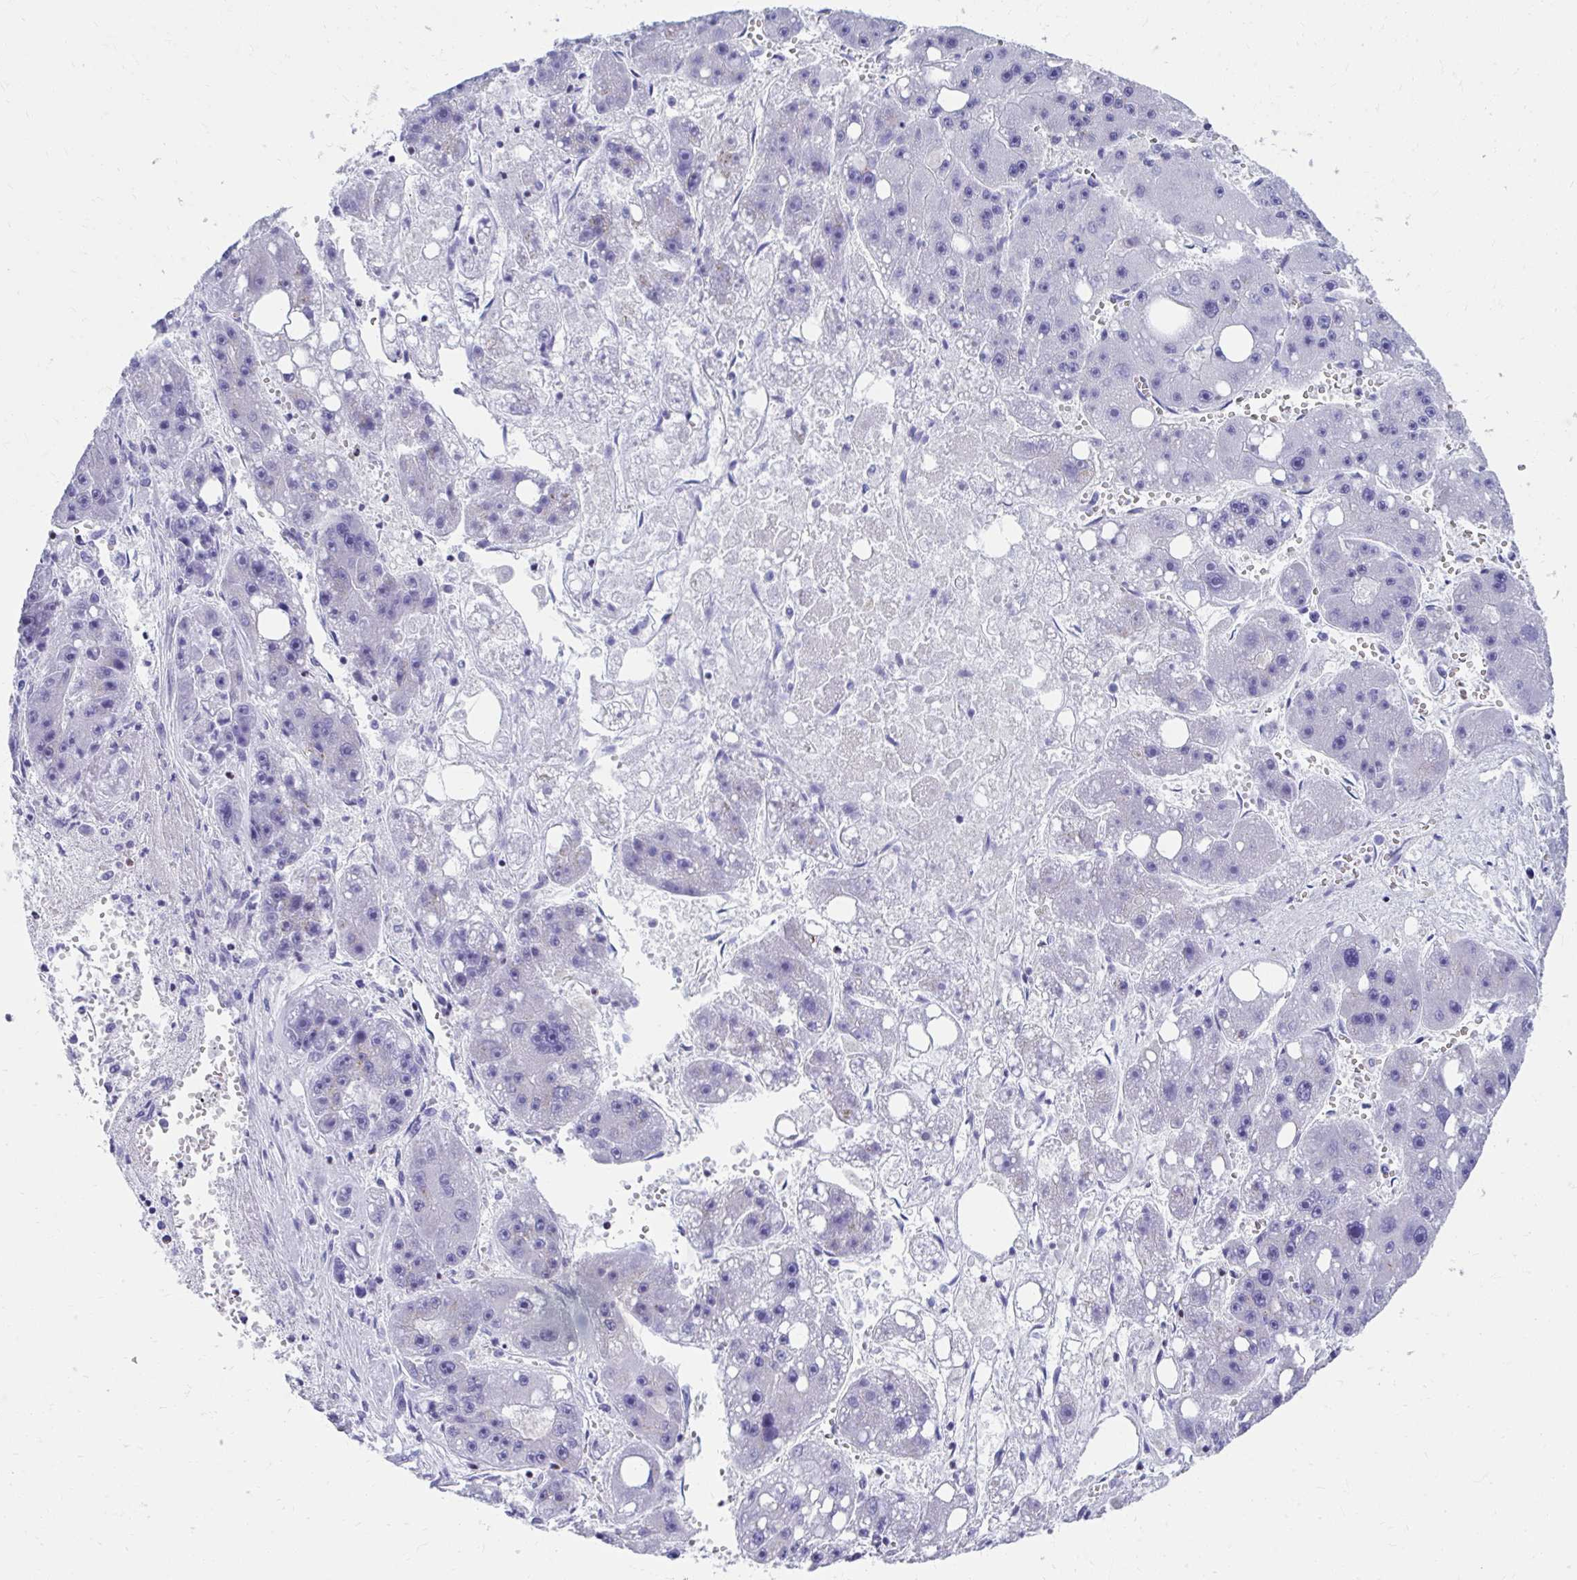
{"staining": {"intensity": "negative", "quantity": "none", "location": "none"}, "tissue": "liver cancer", "cell_type": "Tumor cells", "image_type": "cancer", "snomed": [{"axis": "morphology", "description": "Carcinoma, Hepatocellular, NOS"}, {"axis": "topography", "description": "Liver"}], "caption": "Micrograph shows no significant protein positivity in tumor cells of hepatocellular carcinoma (liver).", "gene": "RUNX3", "patient": {"sex": "female", "age": 61}}